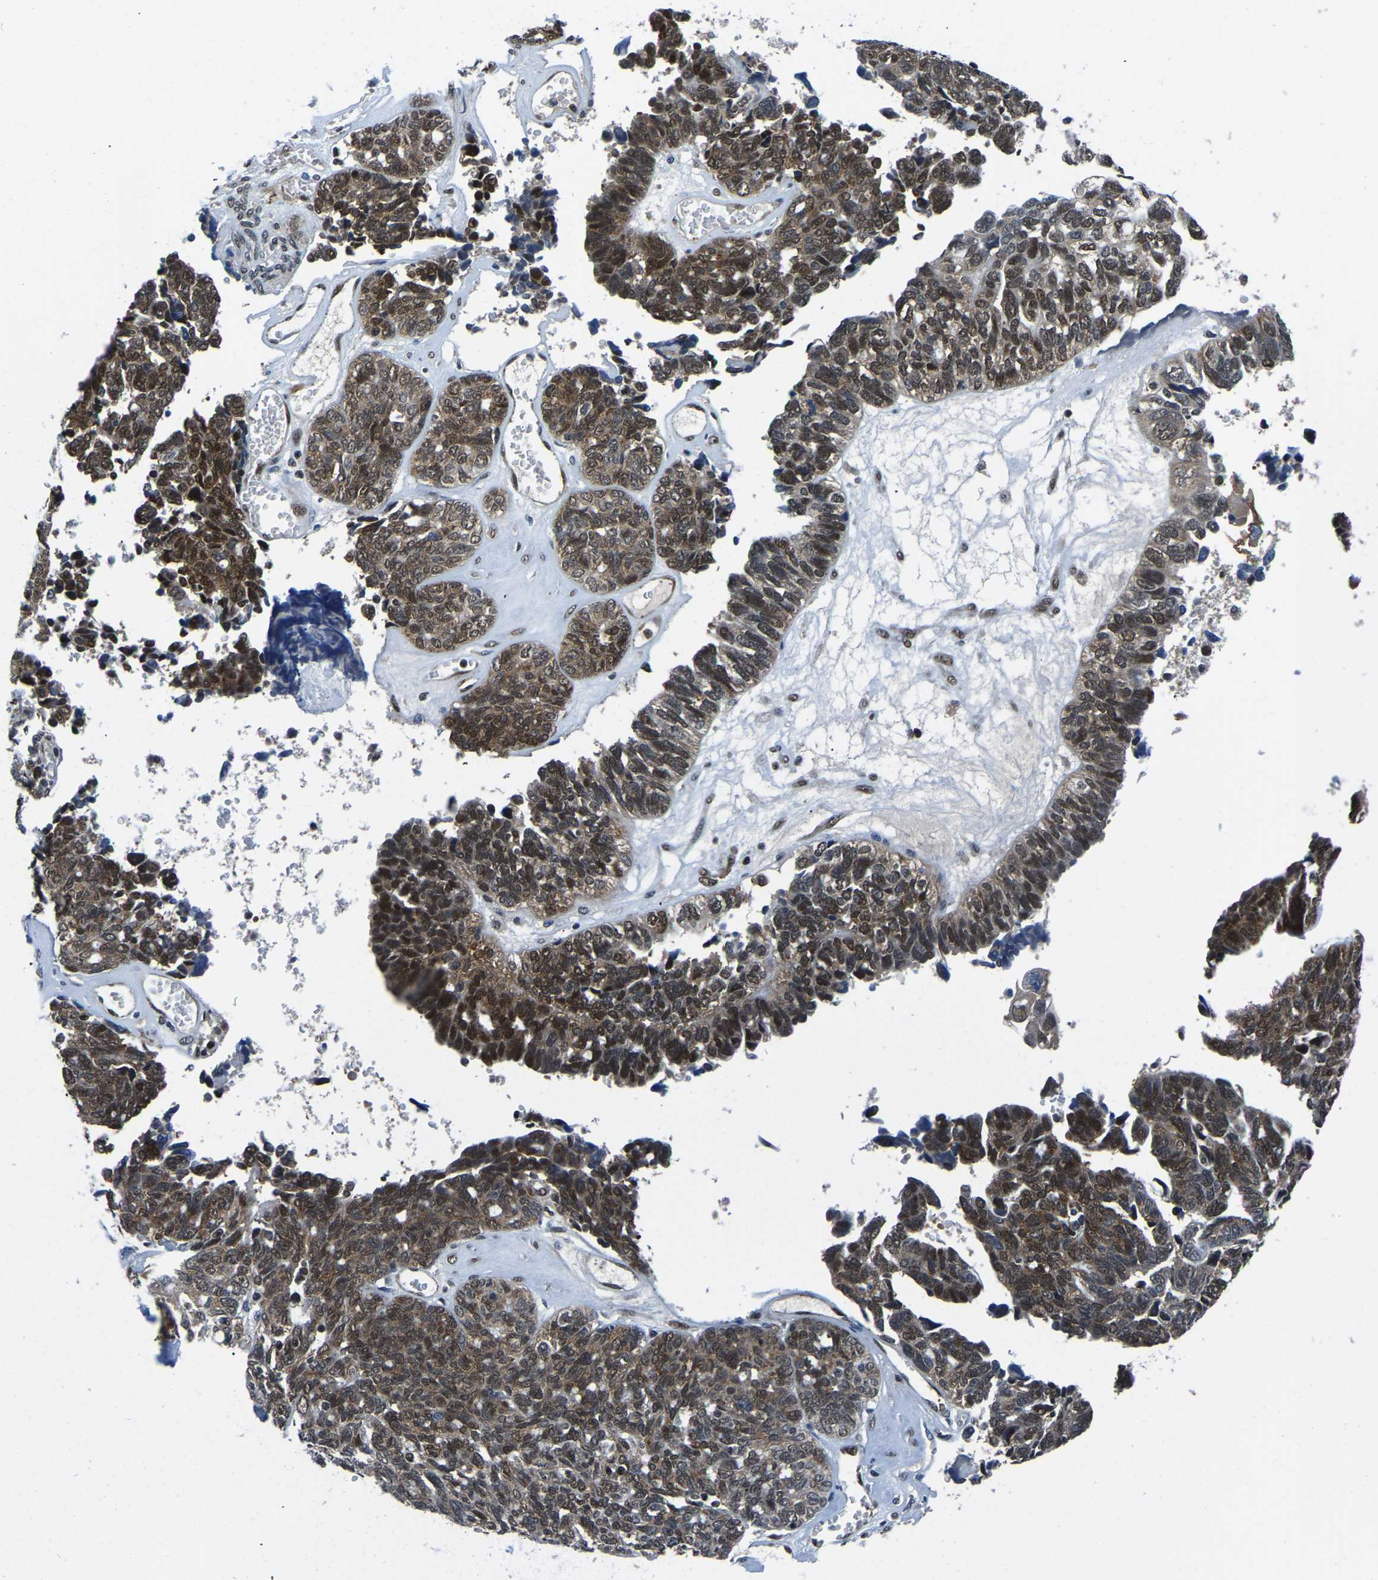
{"staining": {"intensity": "moderate", "quantity": ">75%", "location": "cytoplasmic/membranous,nuclear"}, "tissue": "ovarian cancer", "cell_type": "Tumor cells", "image_type": "cancer", "snomed": [{"axis": "morphology", "description": "Cystadenocarcinoma, serous, NOS"}, {"axis": "topography", "description": "Ovary"}], "caption": "Protein expression analysis of human serous cystadenocarcinoma (ovarian) reveals moderate cytoplasmic/membranous and nuclear expression in approximately >75% of tumor cells.", "gene": "DFFA", "patient": {"sex": "female", "age": 79}}